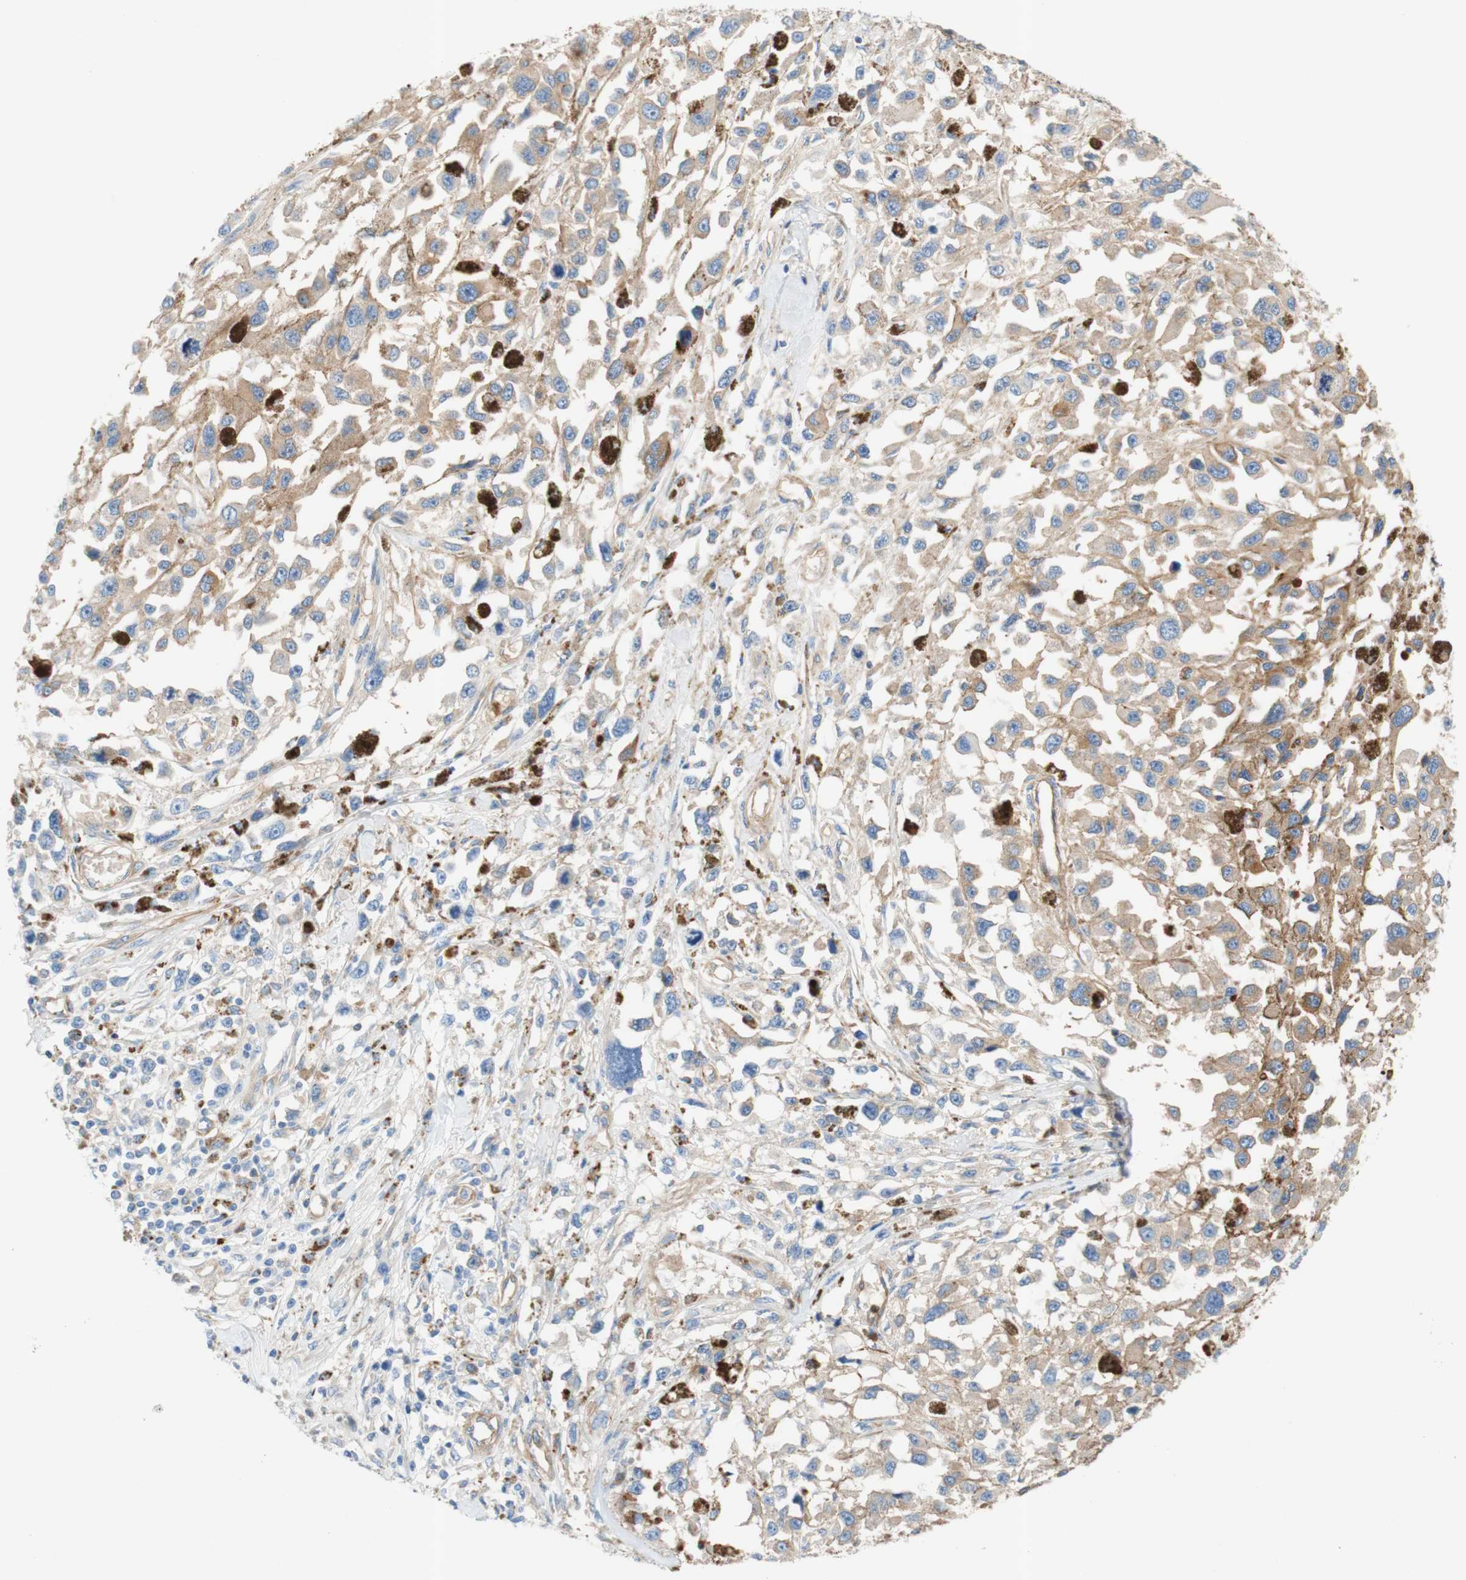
{"staining": {"intensity": "weak", "quantity": "<25%", "location": "cytoplasmic/membranous"}, "tissue": "melanoma", "cell_type": "Tumor cells", "image_type": "cancer", "snomed": [{"axis": "morphology", "description": "Malignant melanoma, Metastatic site"}, {"axis": "topography", "description": "Lymph node"}], "caption": "This is a histopathology image of immunohistochemistry (IHC) staining of malignant melanoma (metastatic site), which shows no positivity in tumor cells. Nuclei are stained in blue.", "gene": "STOM", "patient": {"sex": "male", "age": 59}}